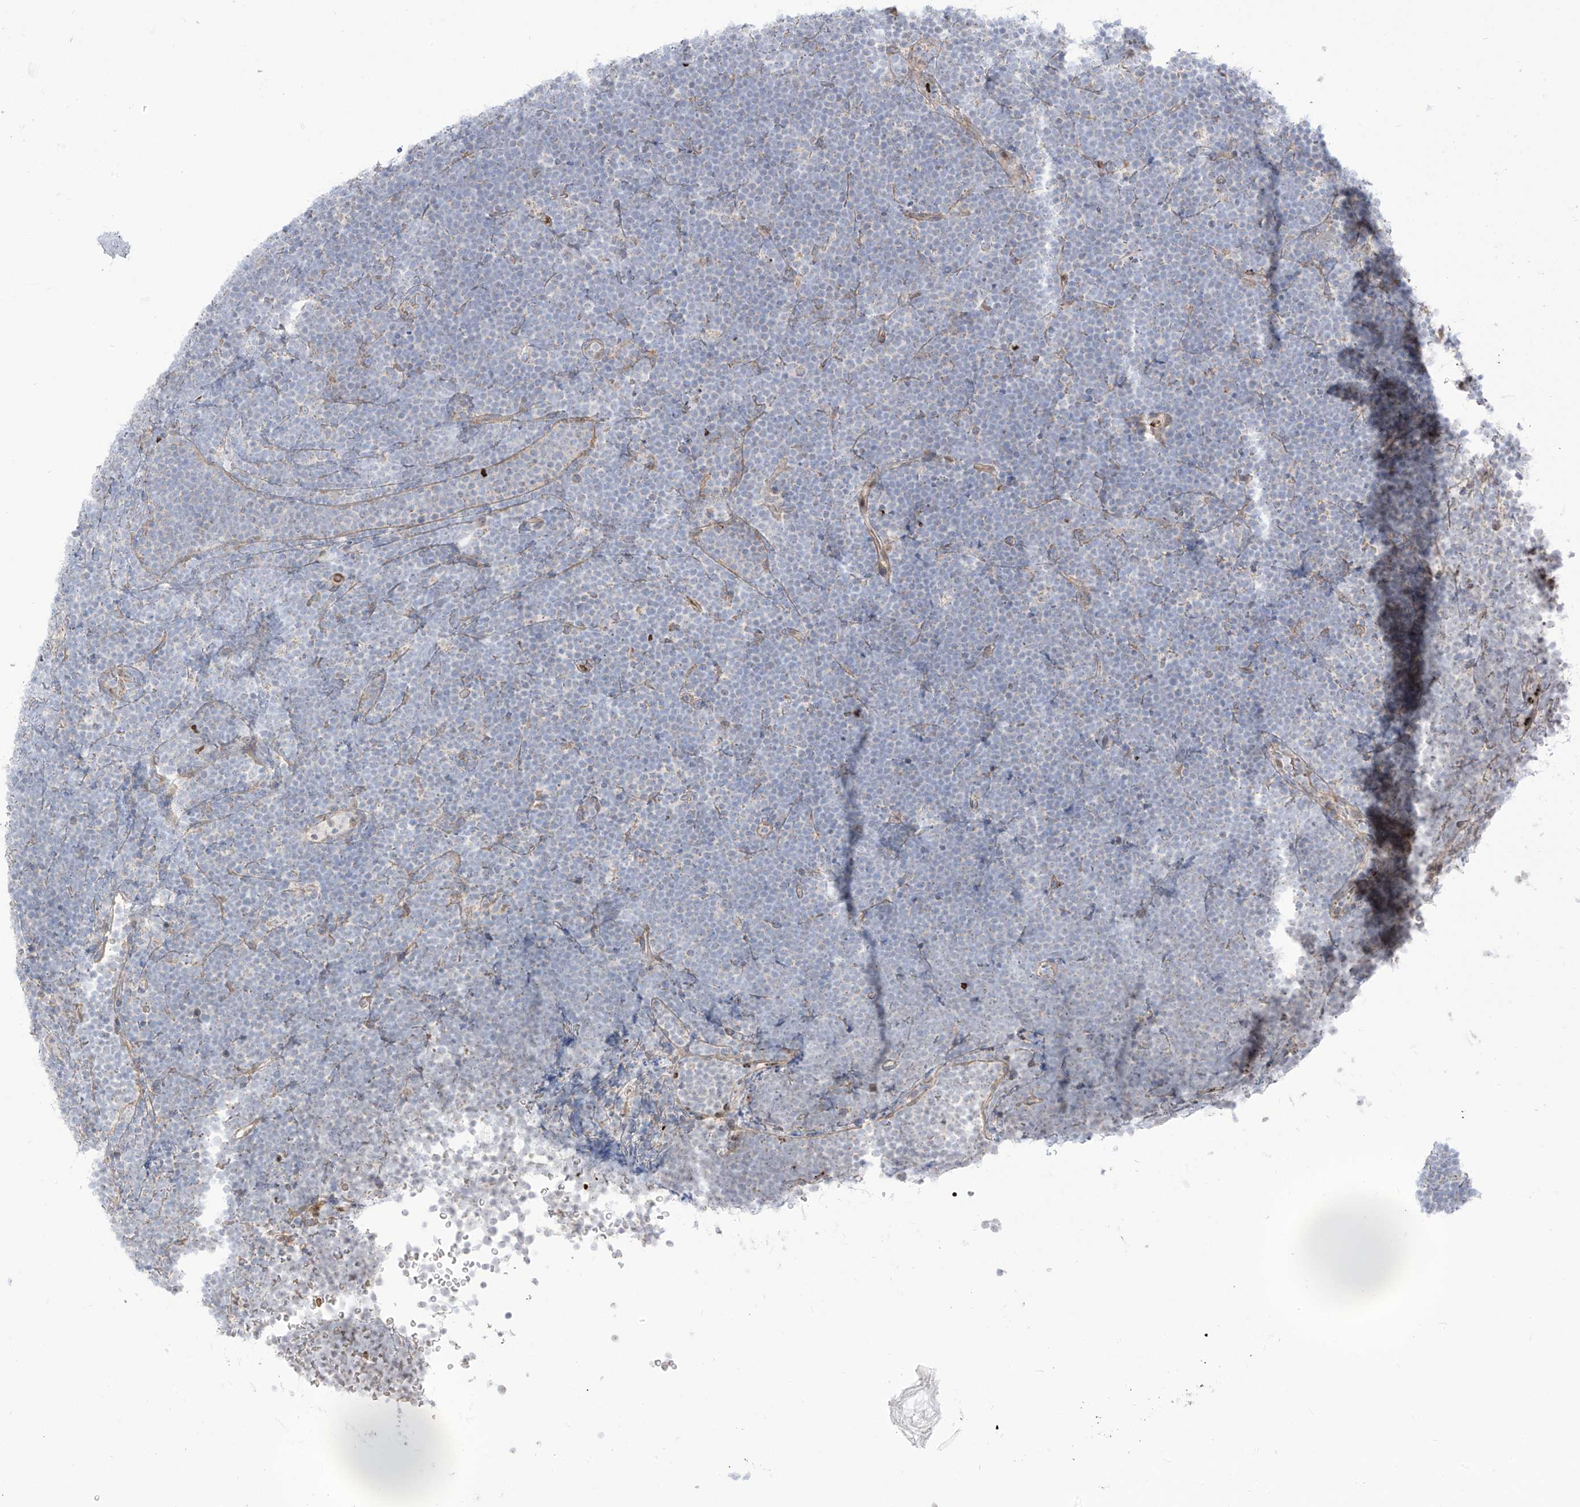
{"staining": {"intensity": "negative", "quantity": "none", "location": "none"}, "tissue": "lymphoma", "cell_type": "Tumor cells", "image_type": "cancer", "snomed": [{"axis": "morphology", "description": "Malignant lymphoma, non-Hodgkin's type, High grade"}, {"axis": "topography", "description": "Lymph node"}], "caption": "High magnification brightfield microscopy of high-grade malignant lymphoma, non-Hodgkin's type stained with DAB (brown) and counterstained with hematoxylin (blue): tumor cells show no significant positivity.", "gene": "ARHGEF40", "patient": {"sex": "male", "age": 13}}